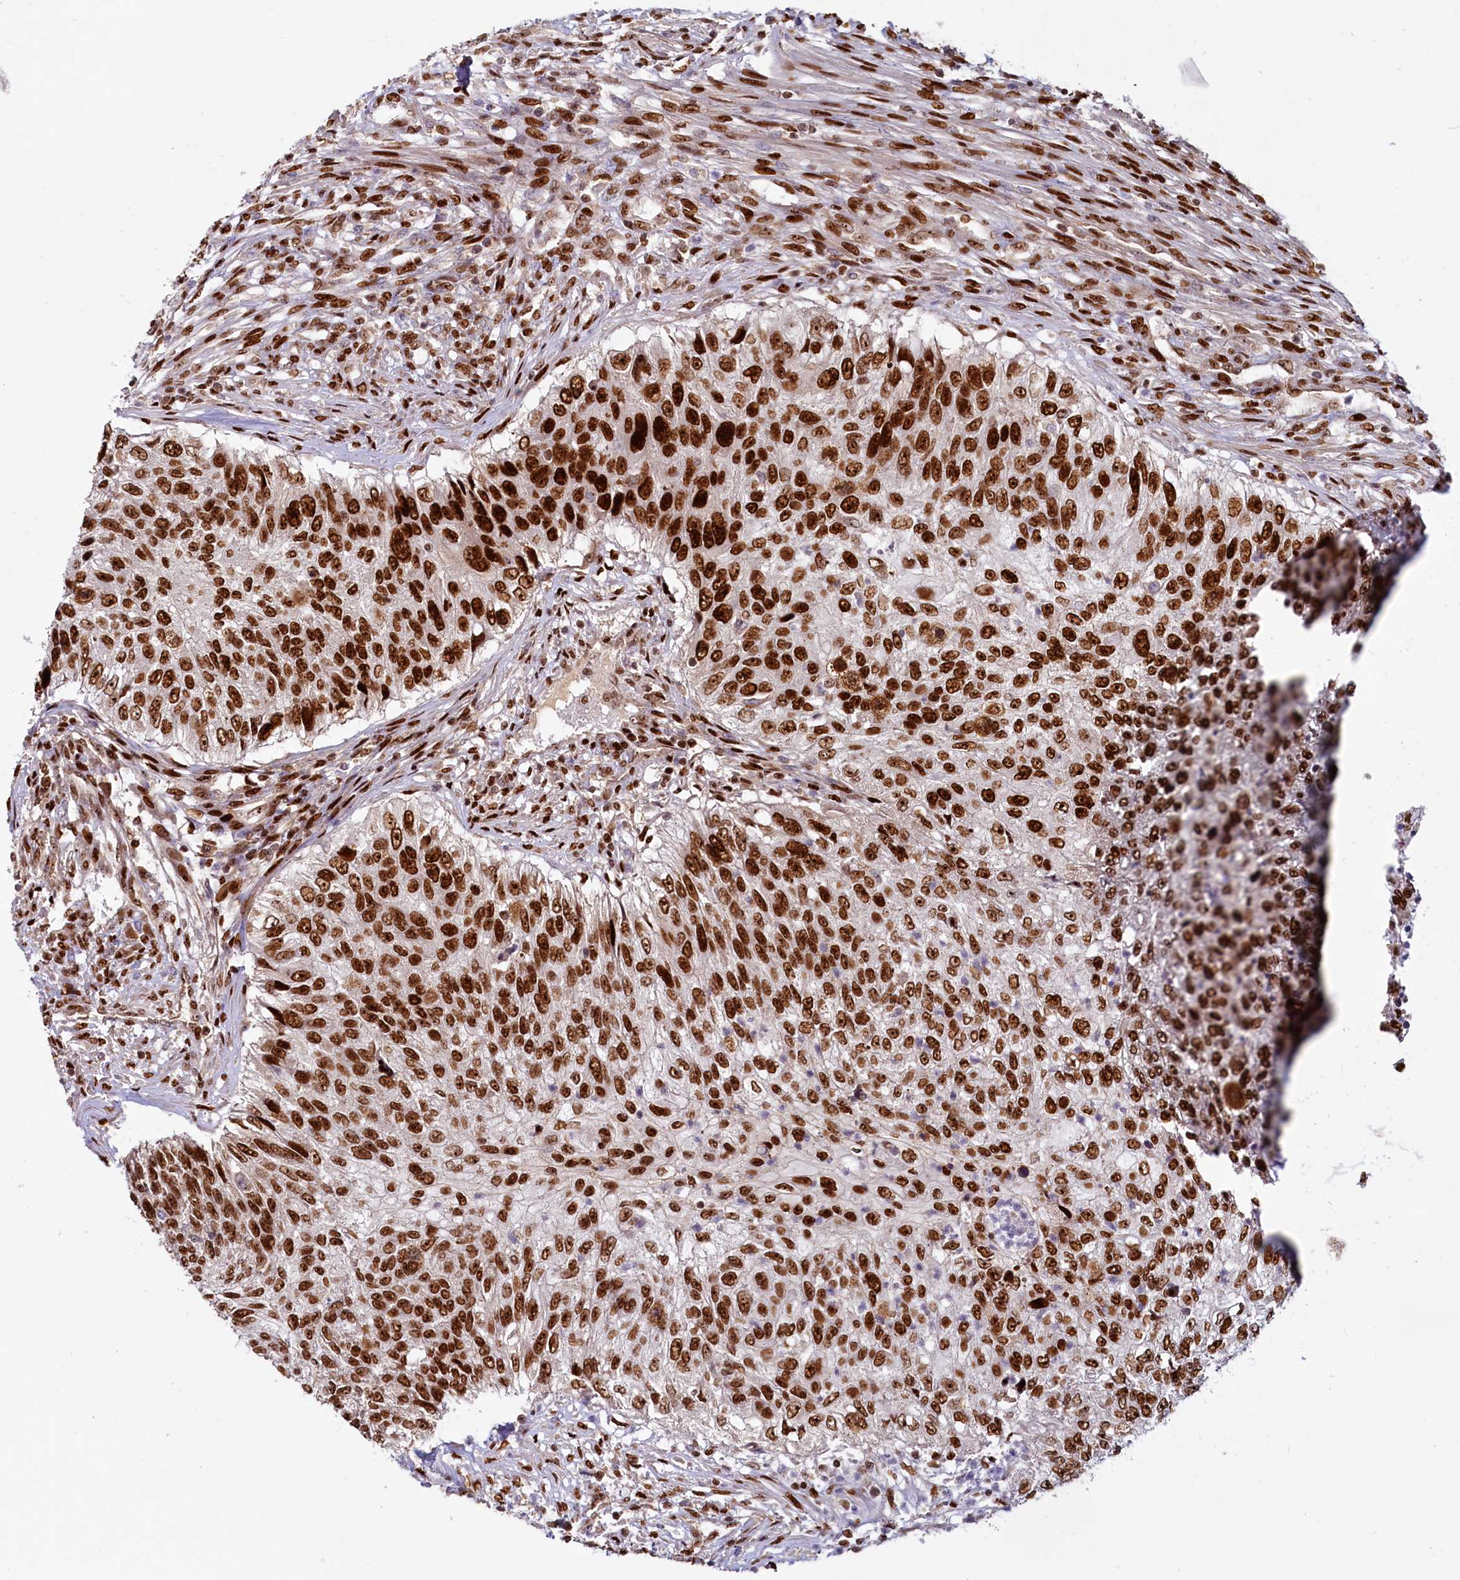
{"staining": {"intensity": "strong", "quantity": ">75%", "location": "nuclear"}, "tissue": "urothelial cancer", "cell_type": "Tumor cells", "image_type": "cancer", "snomed": [{"axis": "morphology", "description": "Urothelial carcinoma, High grade"}, {"axis": "topography", "description": "Urinary bladder"}], "caption": "Immunohistochemistry (IHC) of urothelial carcinoma (high-grade) exhibits high levels of strong nuclear expression in approximately >75% of tumor cells.", "gene": "TCOF1", "patient": {"sex": "female", "age": 60}}